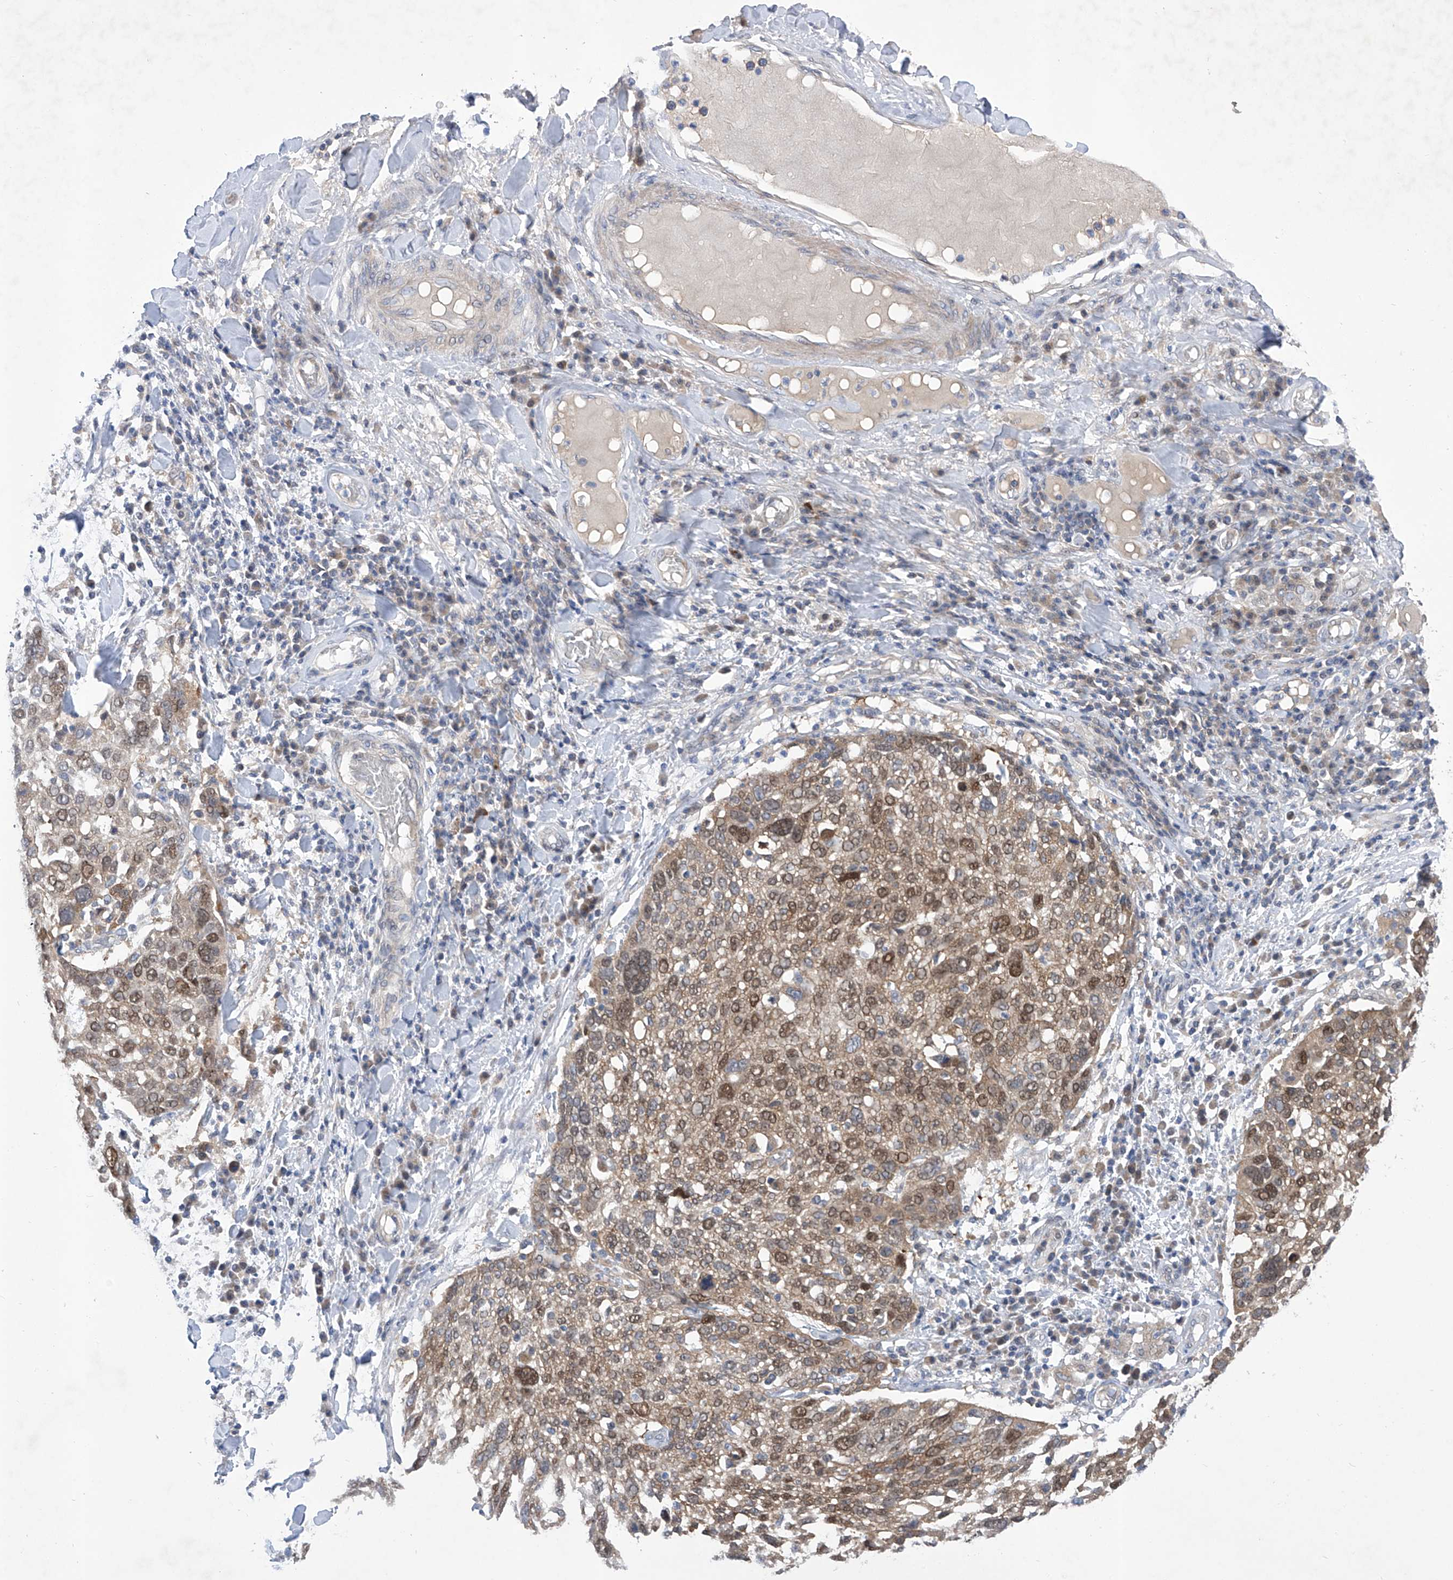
{"staining": {"intensity": "moderate", "quantity": ">75%", "location": "nuclear"}, "tissue": "lung cancer", "cell_type": "Tumor cells", "image_type": "cancer", "snomed": [{"axis": "morphology", "description": "Squamous cell carcinoma, NOS"}, {"axis": "topography", "description": "Lung"}], "caption": "A photomicrograph showing moderate nuclear positivity in about >75% of tumor cells in lung squamous cell carcinoma, as visualized by brown immunohistochemical staining.", "gene": "SRBD1", "patient": {"sex": "male", "age": 65}}